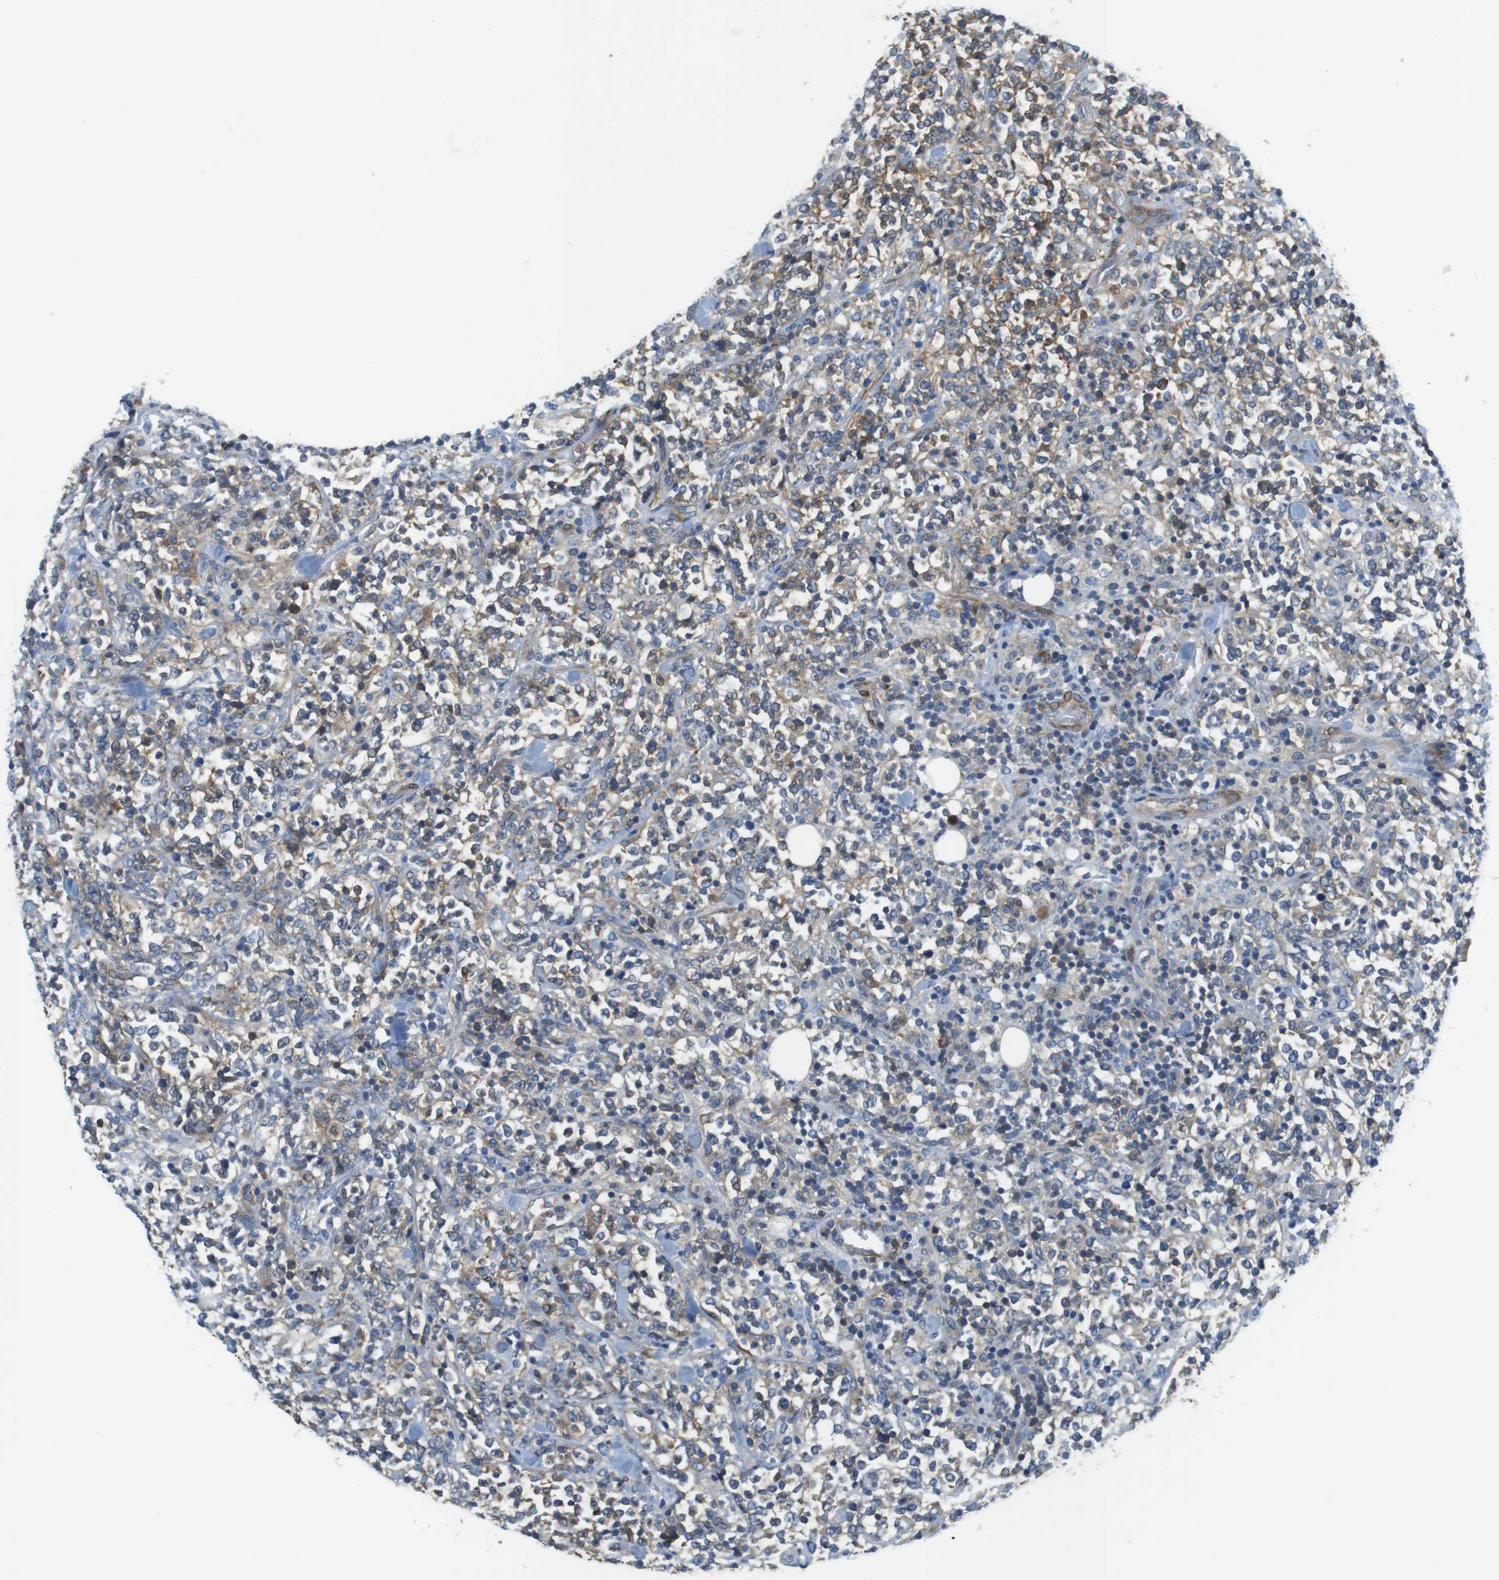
{"staining": {"intensity": "moderate", "quantity": "25%-75%", "location": "cytoplasmic/membranous"}, "tissue": "lymphoma", "cell_type": "Tumor cells", "image_type": "cancer", "snomed": [{"axis": "morphology", "description": "Malignant lymphoma, non-Hodgkin's type, High grade"}, {"axis": "topography", "description": "Soft tissue"}], "caption": "Protein staining by immunohistochemistry exhibits moderate cytoplasmic/membranous expression in approximately 25%-75% of tumor cells in high-grade malignant lymphoma, non-Hodgkin's type.", "gene": "DCLK1", "patient": {"sex": "male", "age": 18}}